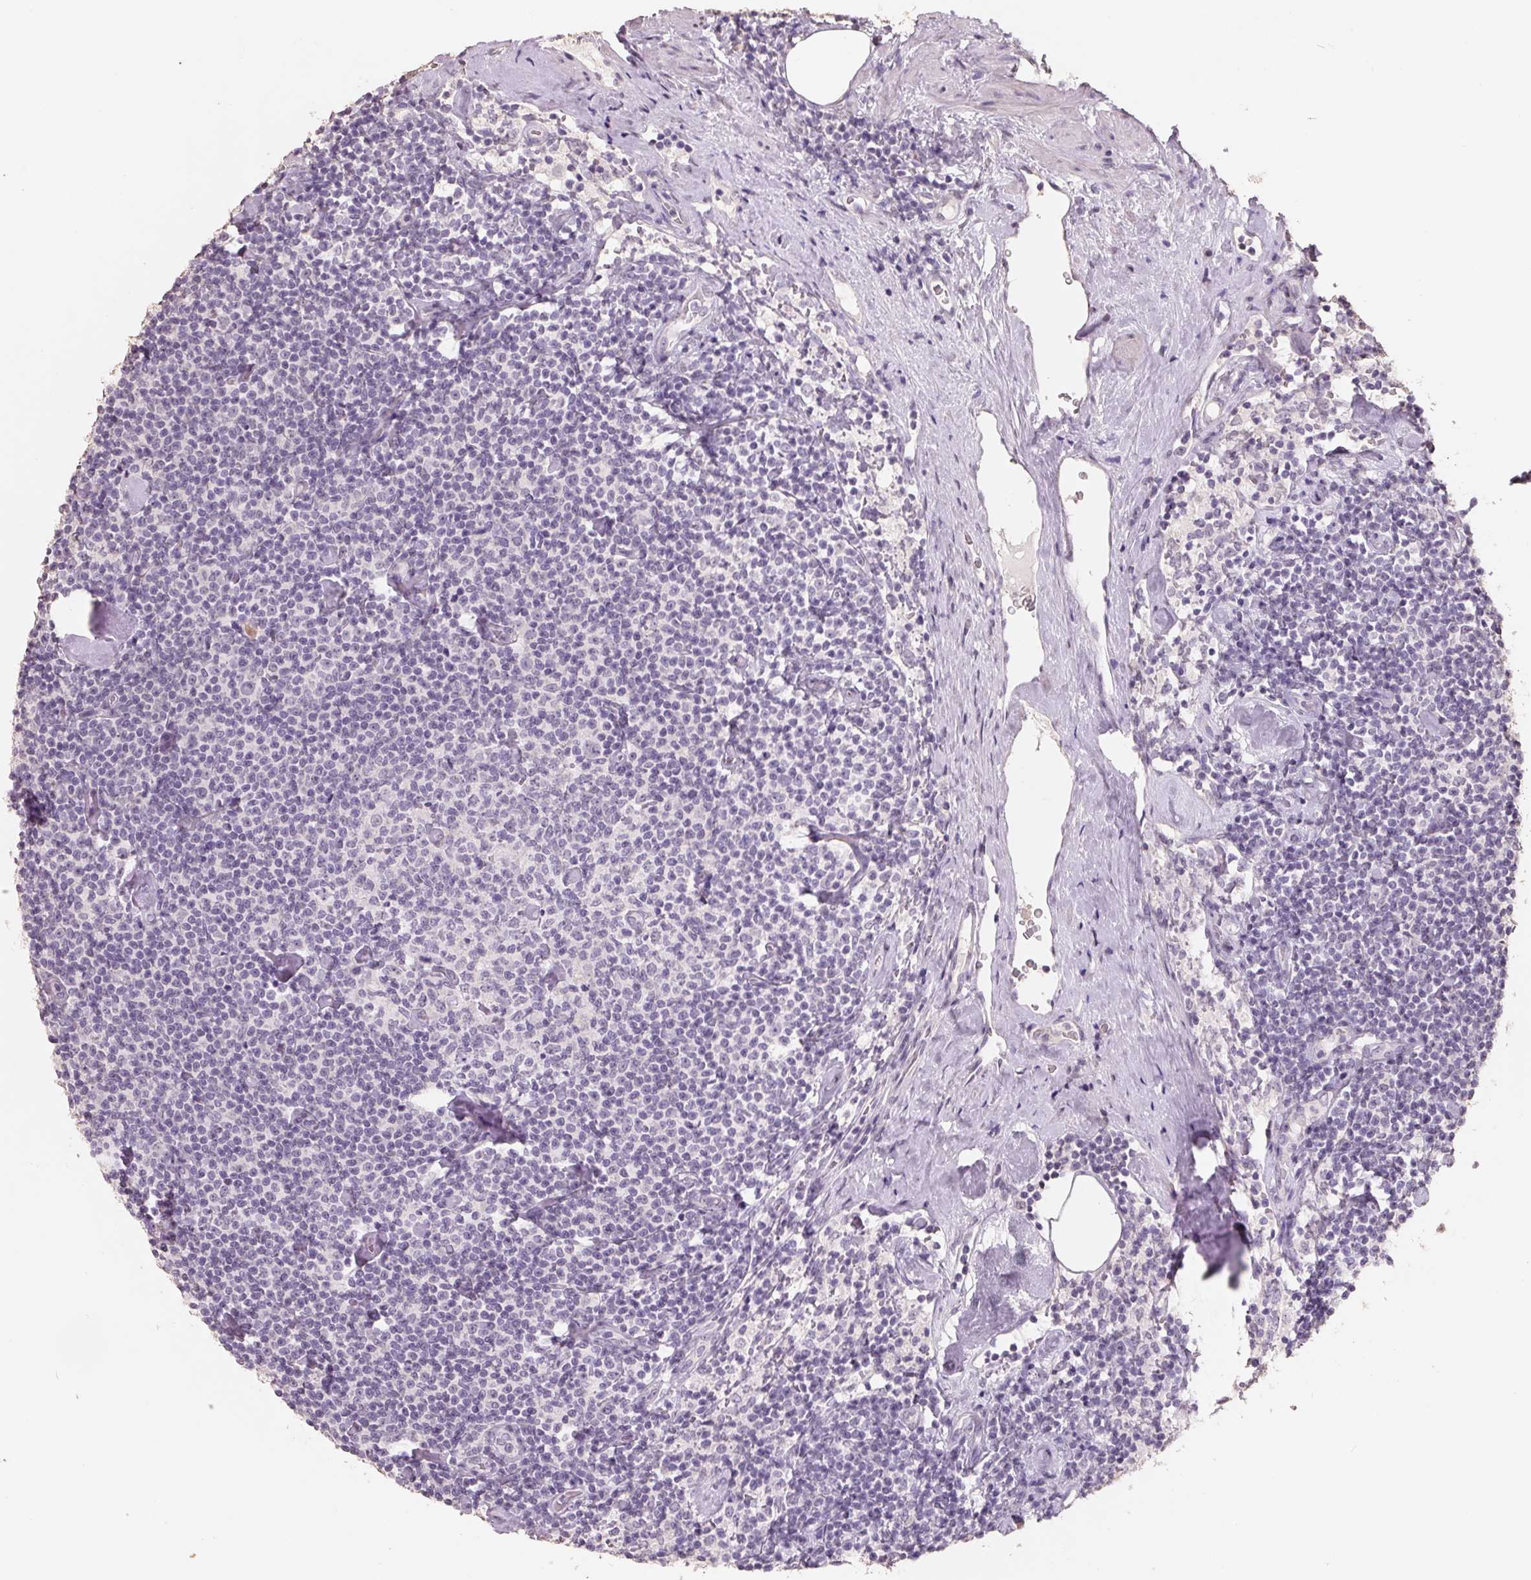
{"staining": {"intensity": "negative", "quantity": "none", "location": "none"}, "tissue": "lymphoma", "cell_type": "Tumor cells", "image_type": "cancer", "snomed": [{"axis": "morphology", "description": "Malignant lymphoma, non-Hodgkin's type, Low grade"}, {"axis": "topography", "description": "Lymph node"}], "caption": "Immunohistochemical staining of human malignant lymphoma, non-Hodgkin's type (low-grade) shows no significant positivity in tumor cells. (DAB (3,3'-diaminobenzidine) IHC with hematoxylin counter stain).", "gene": "FTCD", "patient": {"sex": "male", "age": 81}}